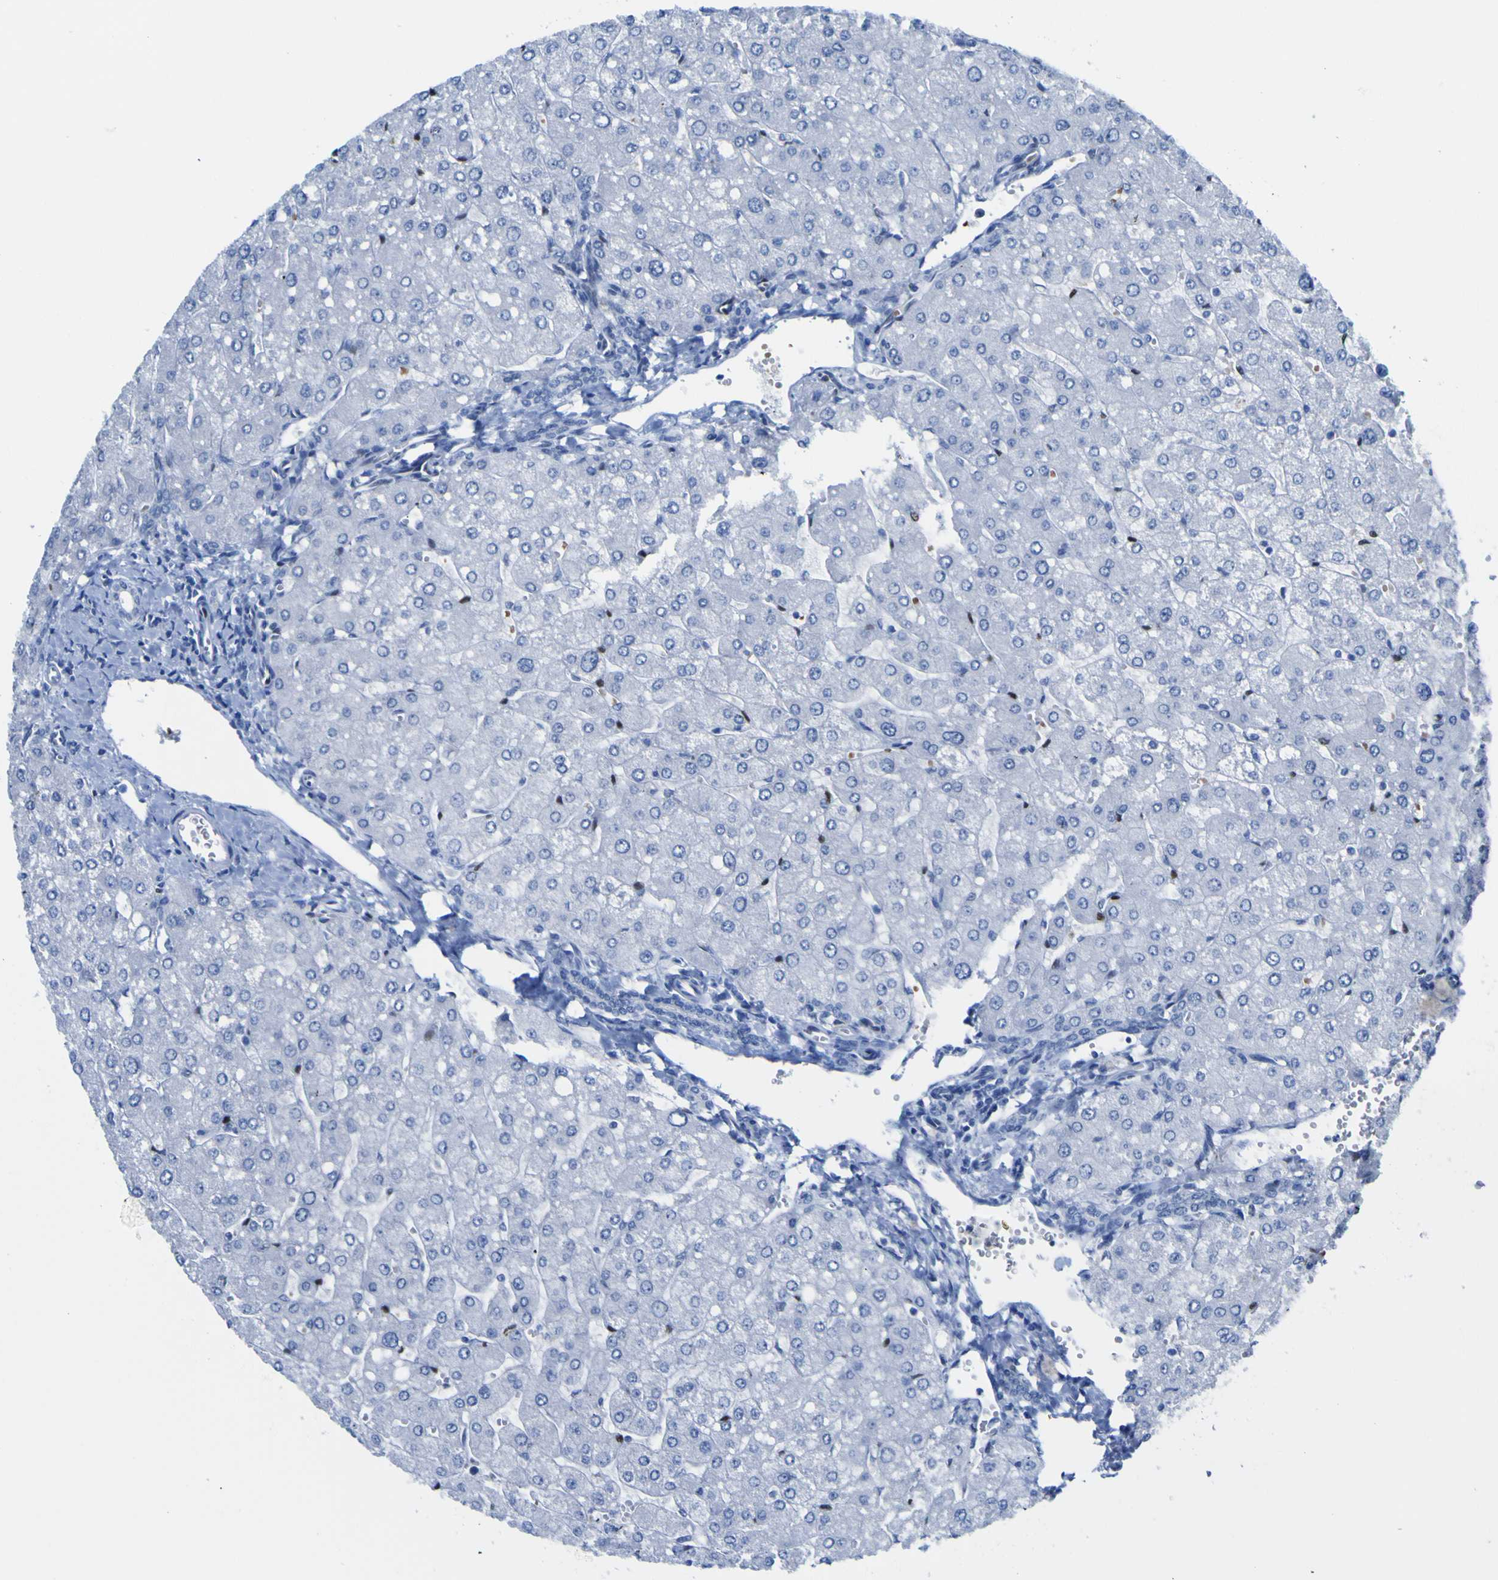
{"staining": {"intensity": "negative", "quantity": "none", "location": "none"}, "tissue": "liver", "cell_type": "Cholangiocytes", "image_type": "normal", "snomed": [{"axis": "morphology", "description": "Normal tissue, NOS"}, {"axis": "topography", "description": "Liver"}], "caption": "Cholangiocytes show no significant protein expression in normal liver.", "gene": "DACH1", "patient": {"sex": "male", "age": 55}}